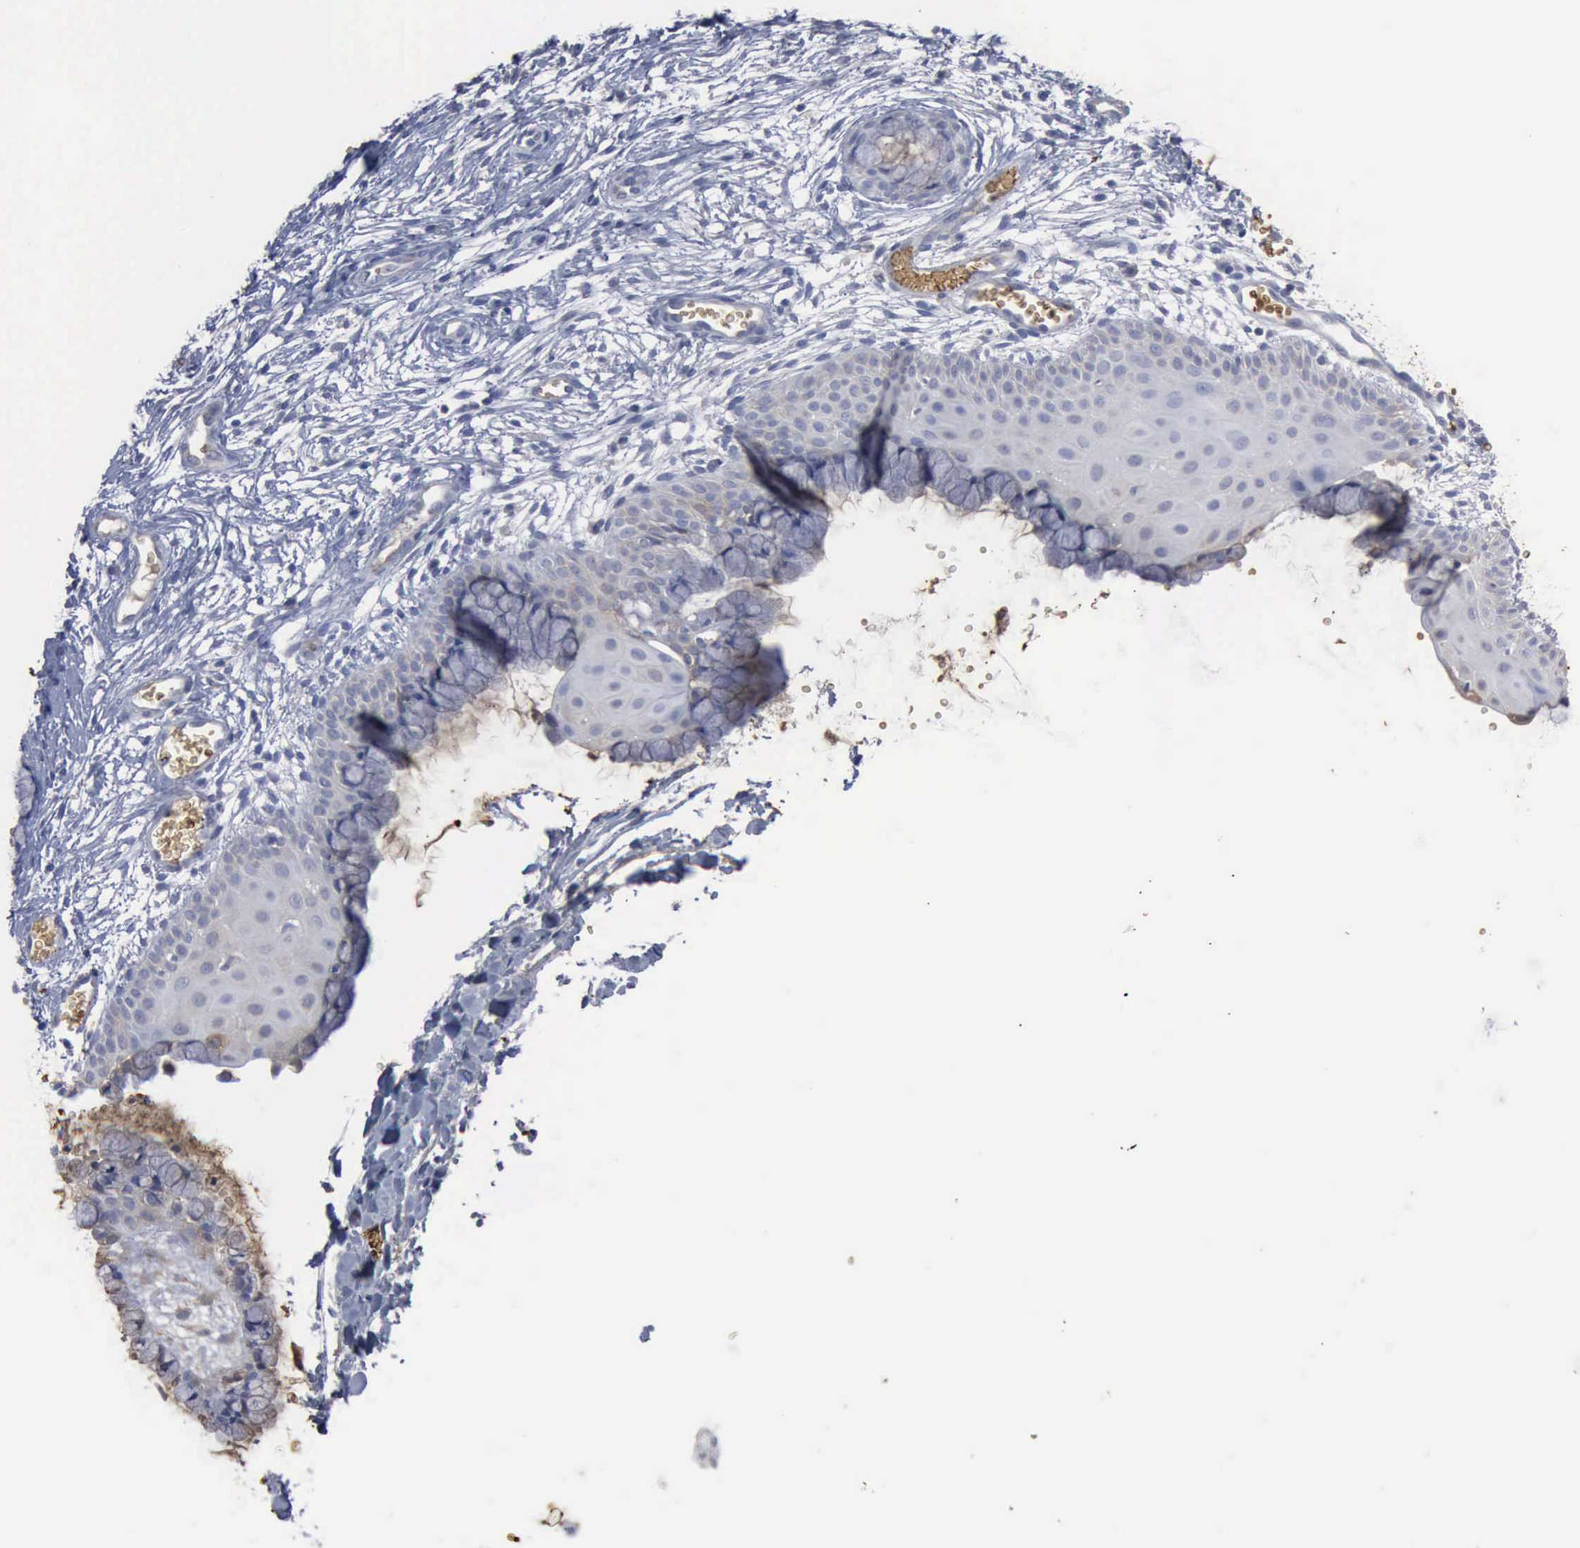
{"staining": {"intensity": "negative", "quantity": "none", "location": "none"}, "tissue": "cervix", "cell_type": "Glandular cells", "image_type": "normal", "snomed": [{"axis": "morphology", "description": "Normal tissue, NOS"}, {"axis": "topography", "description": "Cervix"}], "caption": "This is an immunohistochemistry histopathology image of benign cervix. There is no staining in glandular cells.", "gene": "TGFB1", "patient": {"sex": "female", "age": 39}}